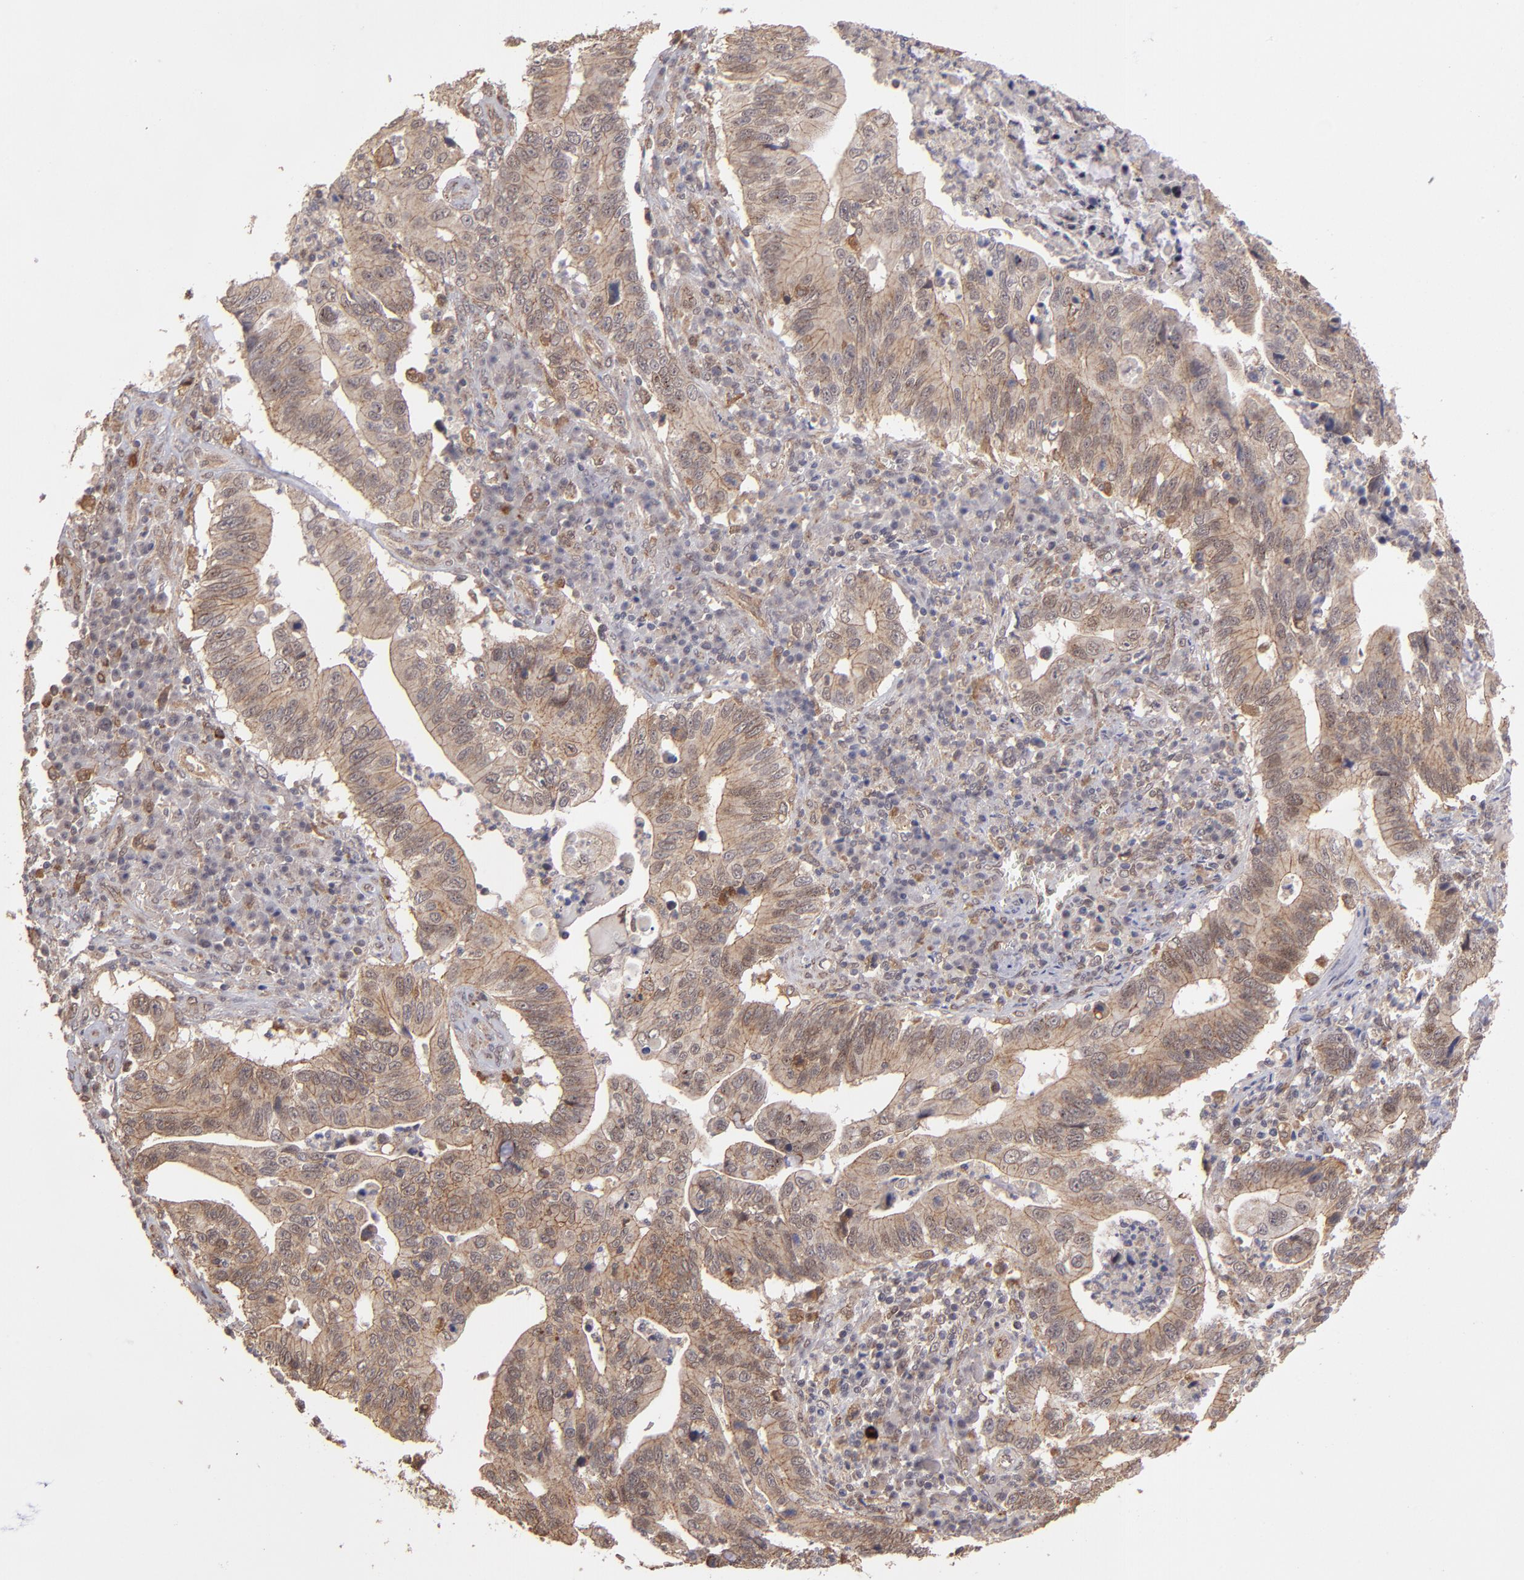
{"staining": {"intensity": "moderate", "quantity": ">75%", "location": "cytoplasmic/membranous"}, "tissue": "stomach cancer", "cell_type": "Tumor cells", "image_type": "cancer", "snomed": [{"axis": "morphology", "description": "Adenocarcinoma, NOS"}, {"axis": "topography", "description": "Stomach, upper"}], "caption": "Tumor cells display medium levels of moderate cytoplasmic/membranous positivity in about >75% of cells in human stomach adenocarcinoma. (DAB (3,3'-diaminobenzidine) IHC with brightfield microscopy, high magnification).", "gene": "SIPA1L1", "patient": {"sex": "male", "age": 63}}